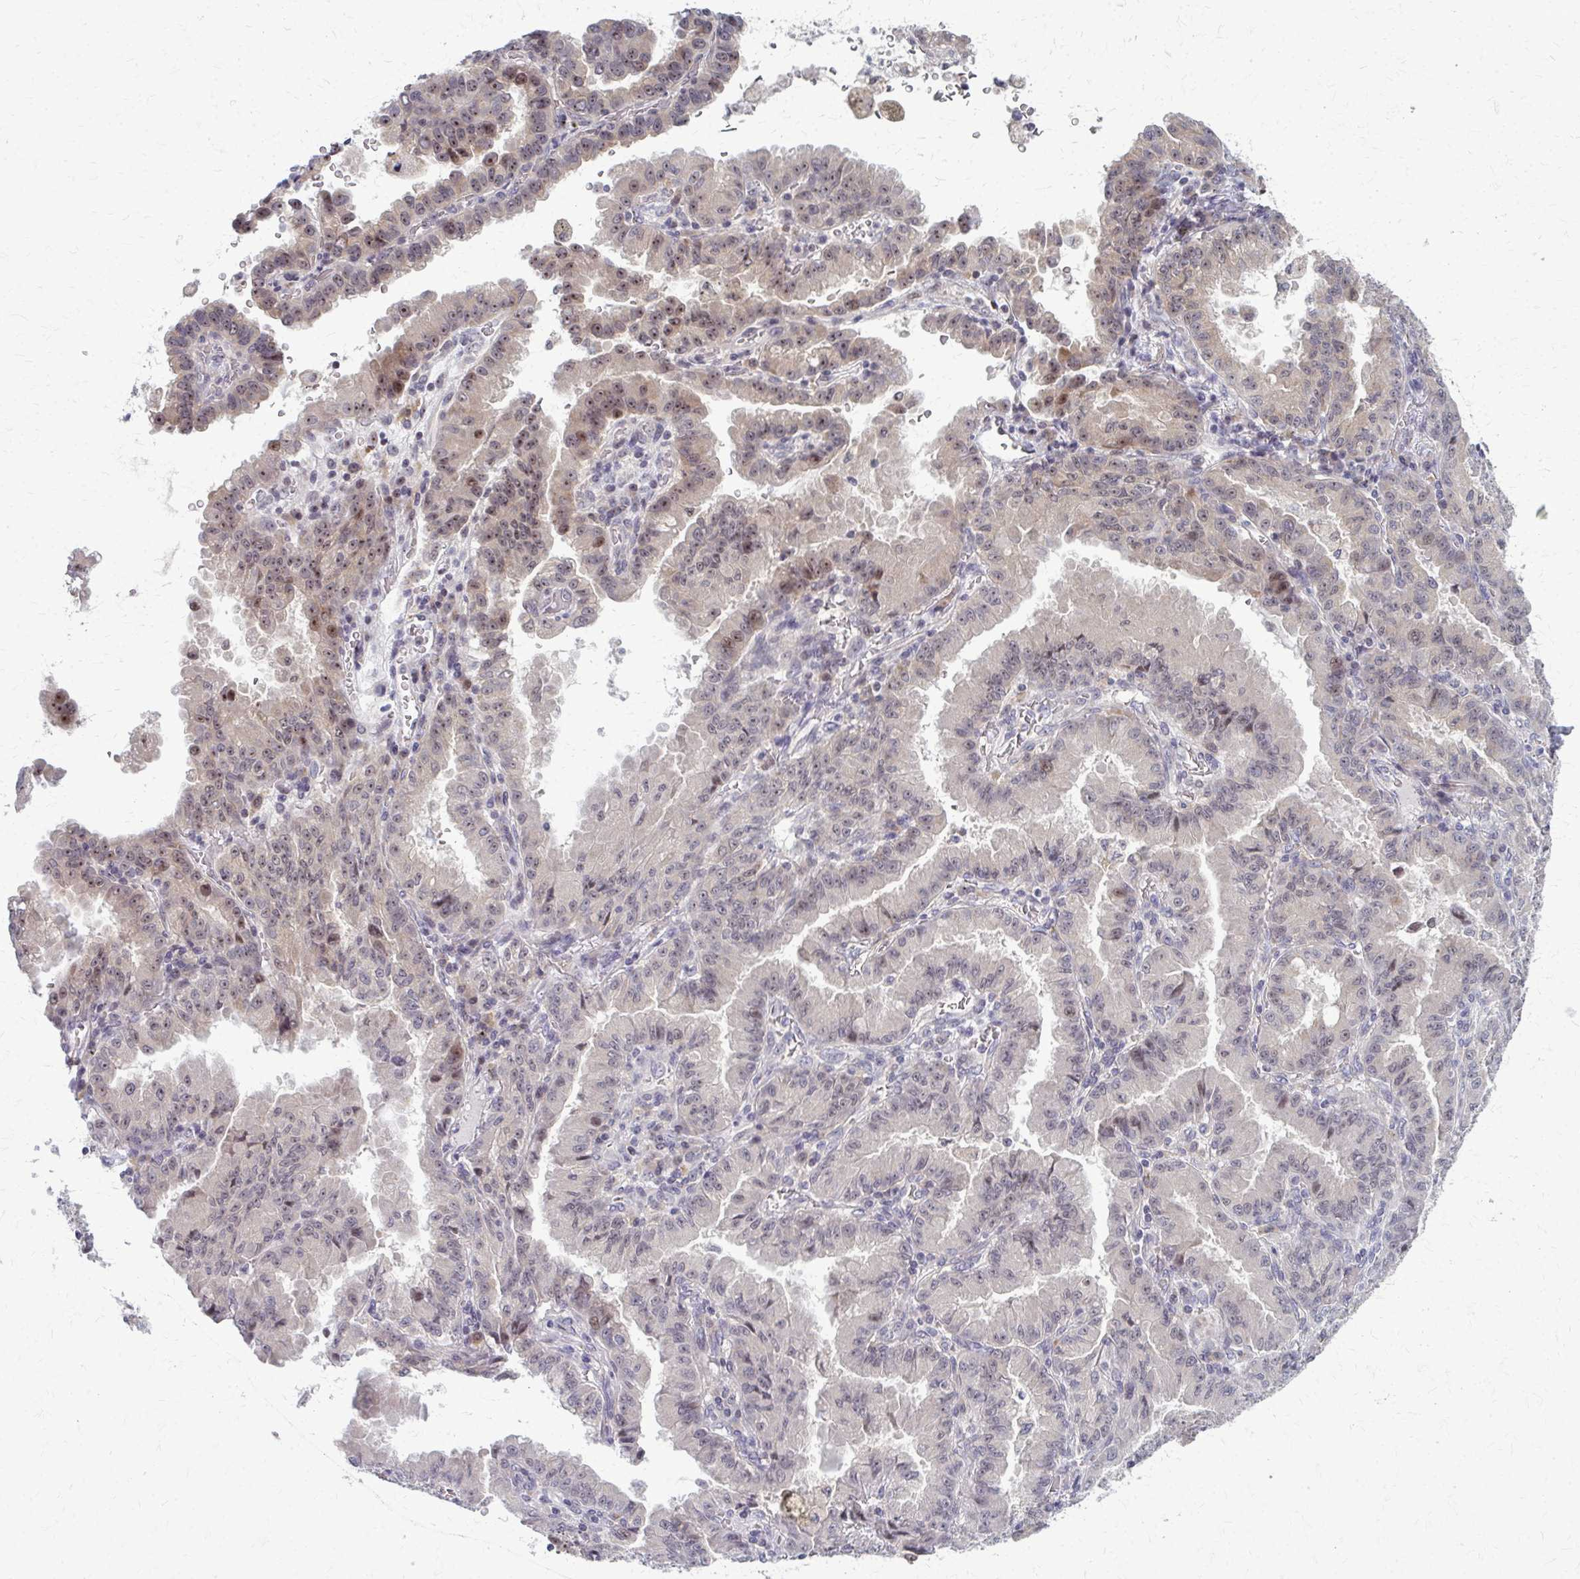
{"staining": {"intensity": "moderate", "quantity": "25%-75%", "location": "nuclear"}, "tissue": "lung cancer", "cell_type": "Tumor cells", "image_type": "cancer", "snomed": [{"axis": "morphology", "description": "Adenocarcinoma, NOS"}, {"axis": "topography", "description": "Lymph node"}, {"axis": "topography", "description": "Lung"}], "caption": "Tumor cells reveal moderate nuclear positivity in about 25%-75% of cells in lung adenocarcinoma.", "gene": "NUDT16", "patient": {"sex": "male", "age": 66}}